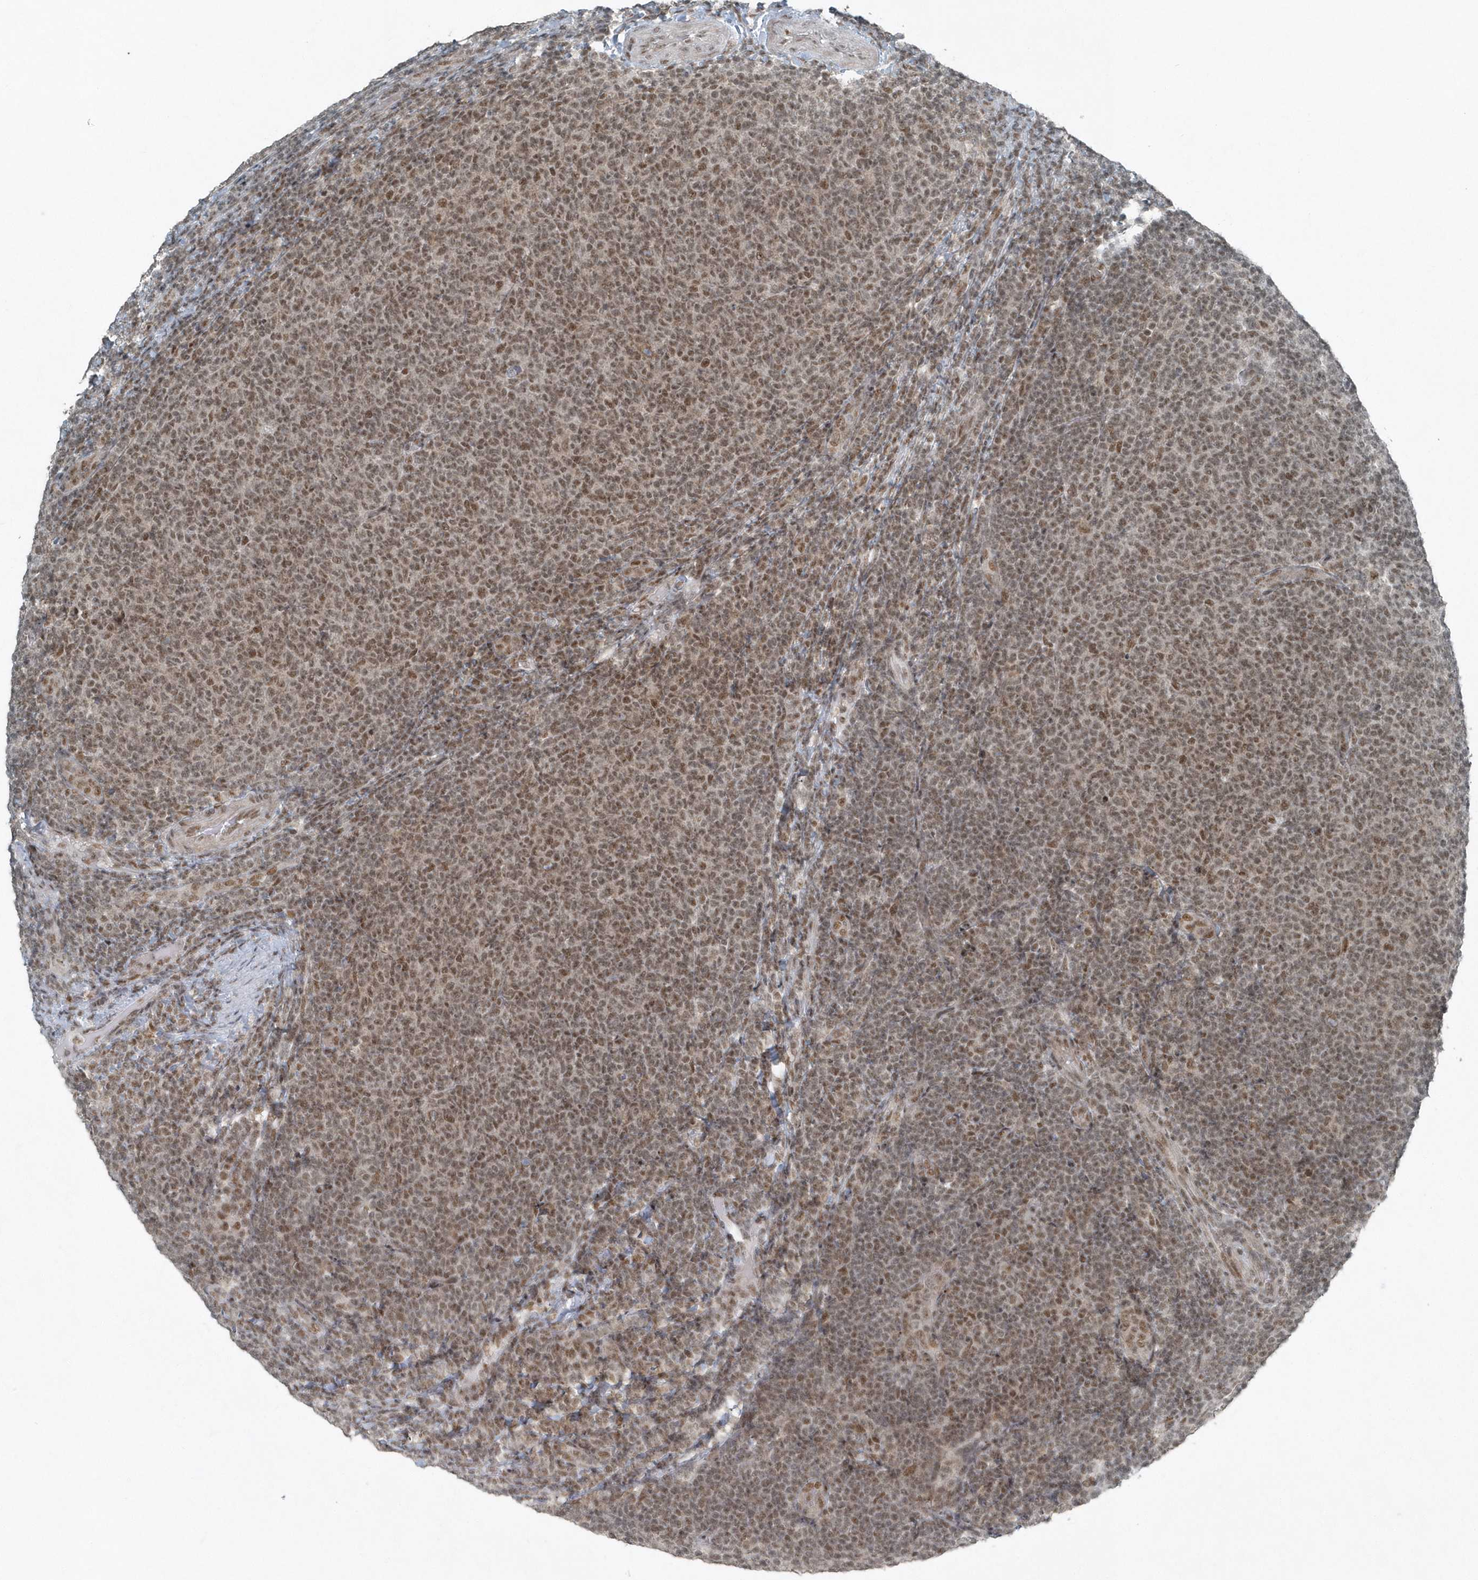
{"staining": {"intensity": "moderate", "quantity": ">75%", "location": "nuclear"}, "tissue": "lymphoma", "cell_type": "Tumor cells", "image_type": "cancer", "snomed": [{"axis": "morphology", "description": "Malignant lymphoma, non-Hodgkin's type, Low grade"}, {"axis": "topography", "description": "Lymph node"}], "caption": "Lymphoma was stained to show a protein in brown. There is medium levels of moderate nuclear expression in about >75% of tumor cells.", "gene": "YTHDC1", "patient": {"sex": "male", "age": 66}}